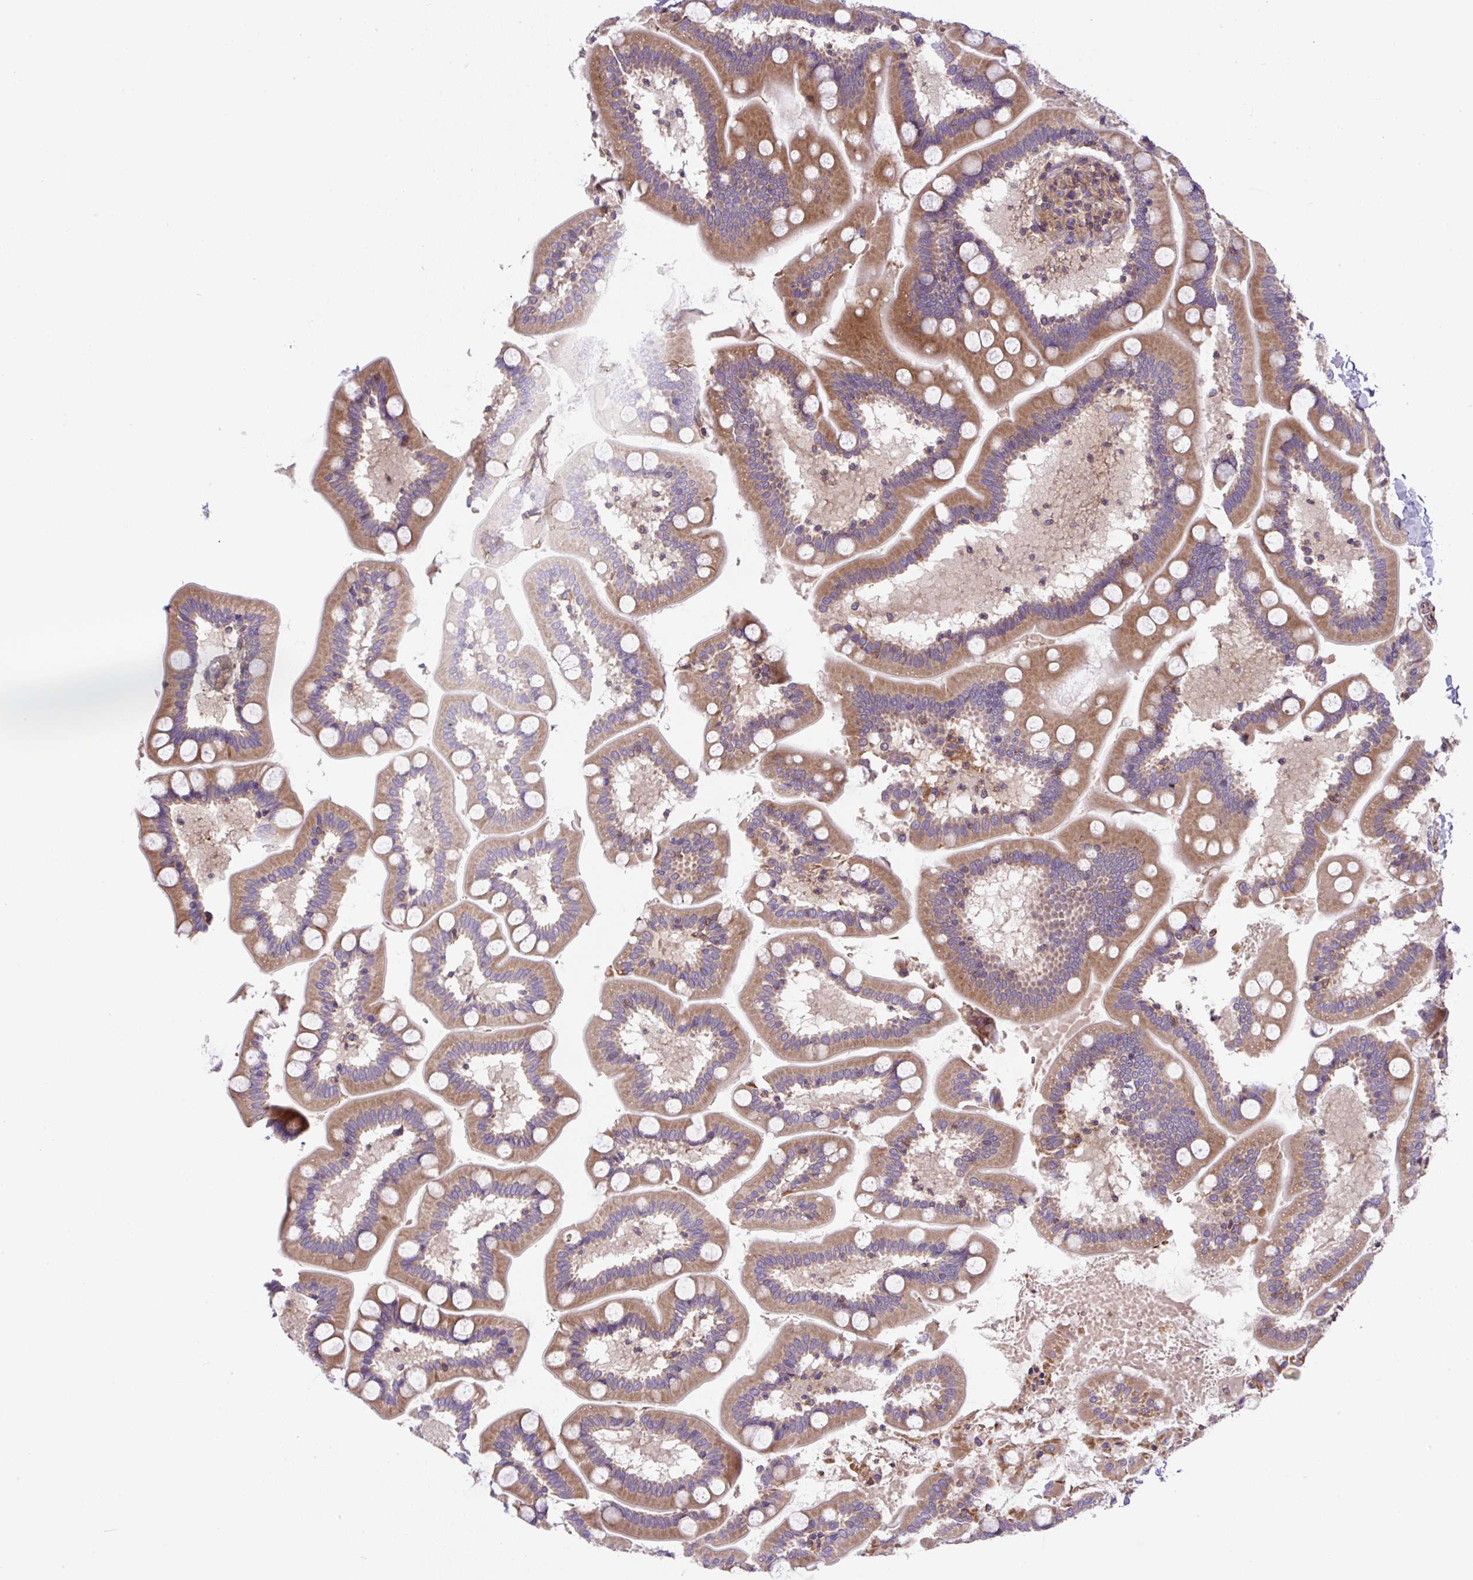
{"staining": {"intensity": "moderate", "quantity": ">75%", "location": "cytoplasmic/membranous"}, "tissue": "small intestine", "cell_type": "Glandular cells", "image_type": "normal", "snomed": [{"axis": "morphology", "description": "Normal tissue, NOS"}, {"axis": "topography", "description": "Small intestine"}], "caption": "Small intestine stained with DAB (3,3'-diaminobenzidine) immunohistochemistry reveals medium levels of moderate cytoplasmic/membranous expression in about >75% of glandular cells.", "gene": "APOBEC3D", "patient": {"sex": "female", "age": 64}}